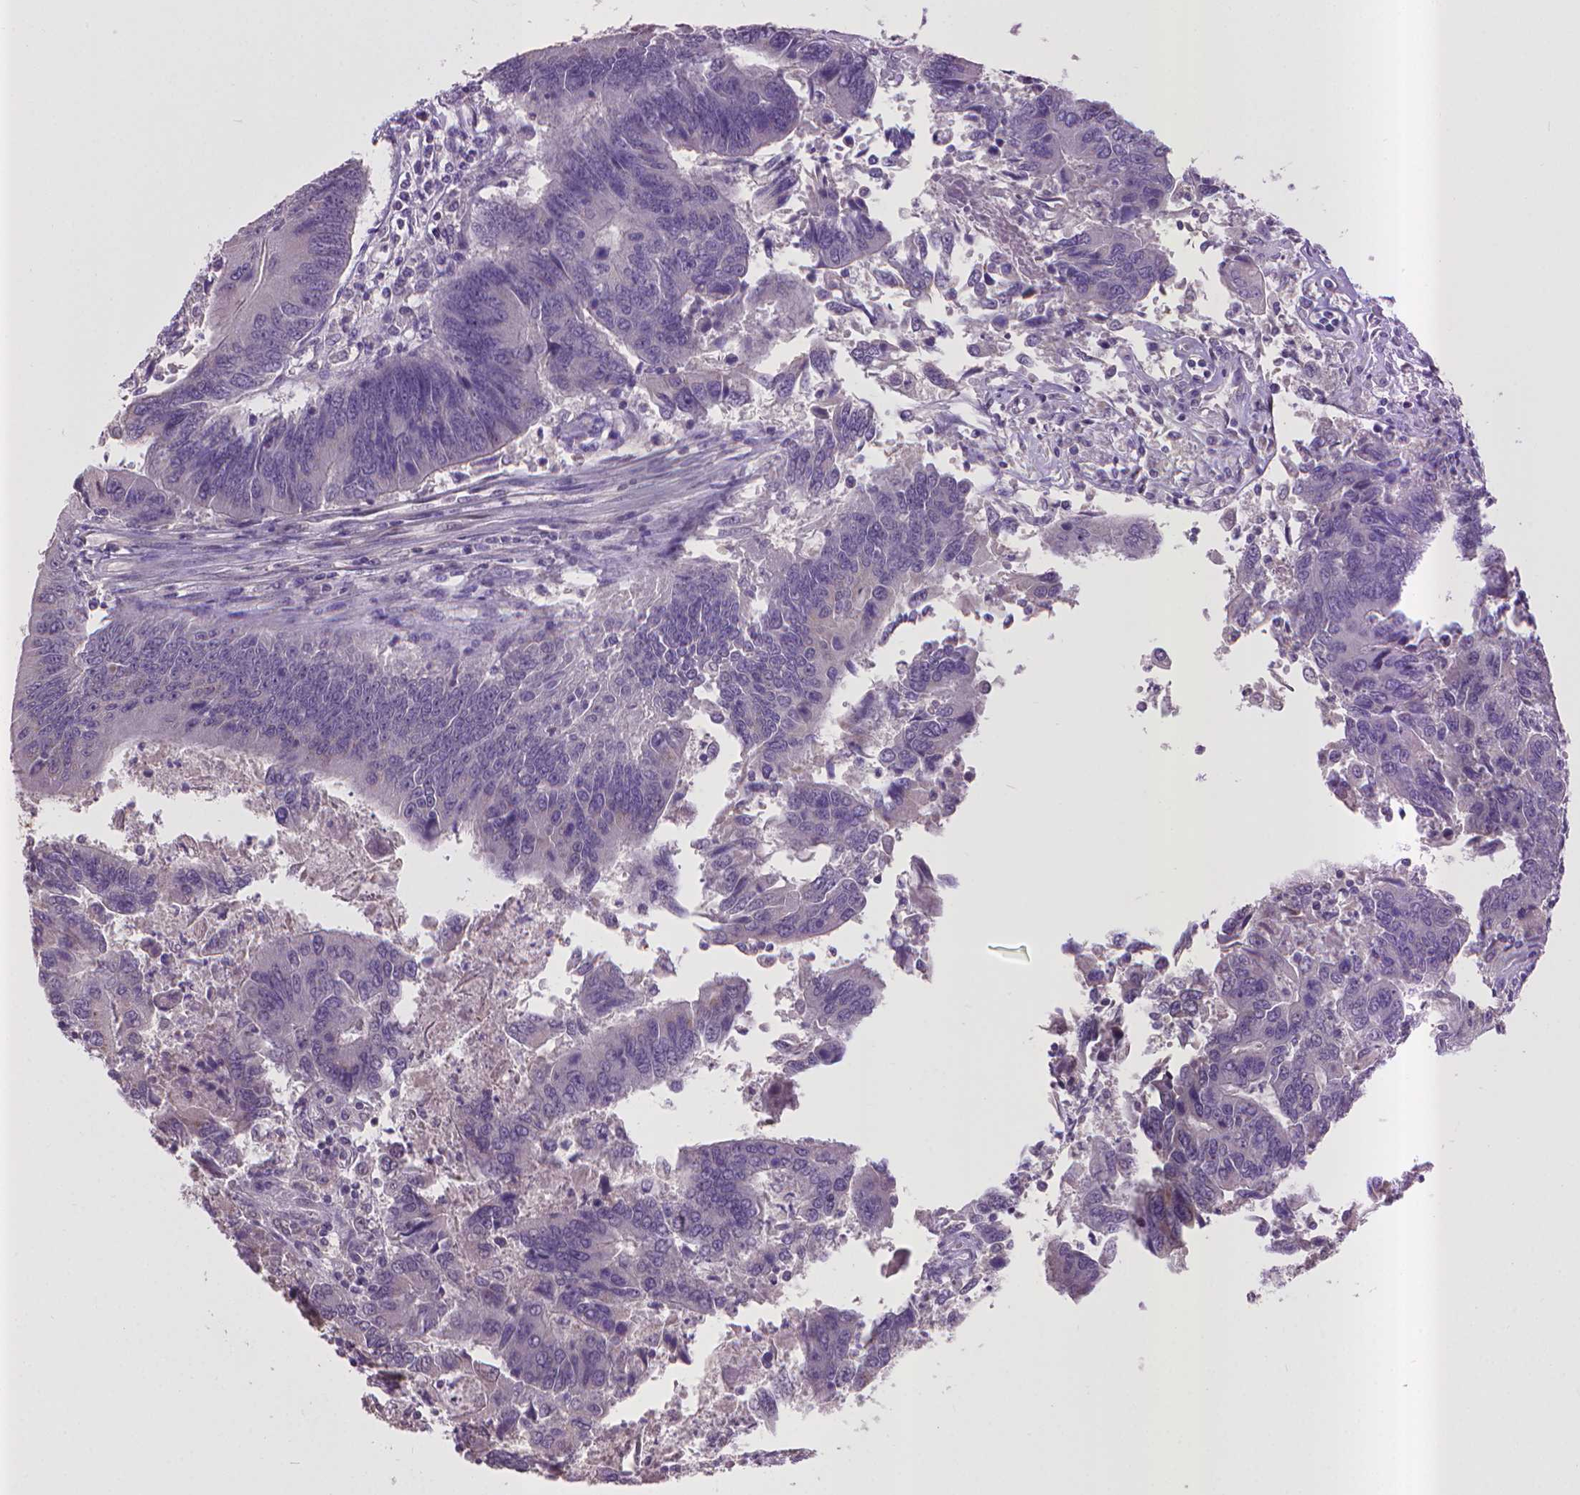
{"staining": {"intensity": "negative", "quantity": "none", "location": "none"}, "tissue": "colorectal cancer", "cell_type": "Tumor cells", "image_type": "cancer", "snomed": [{"axis": "morphology", "description": "Adenocarcinoma, NOS"}, {"axis": "topography", "description": "Colon"}], "caption": "Immunohistochemistry (IHC) histopathology image of colorectal adenocarcinoma stained for a protein (brown), which demonstrates no positivity in tumor cells.", "gene": "CPM", "patient": {"sex": "female", "age": 67}}